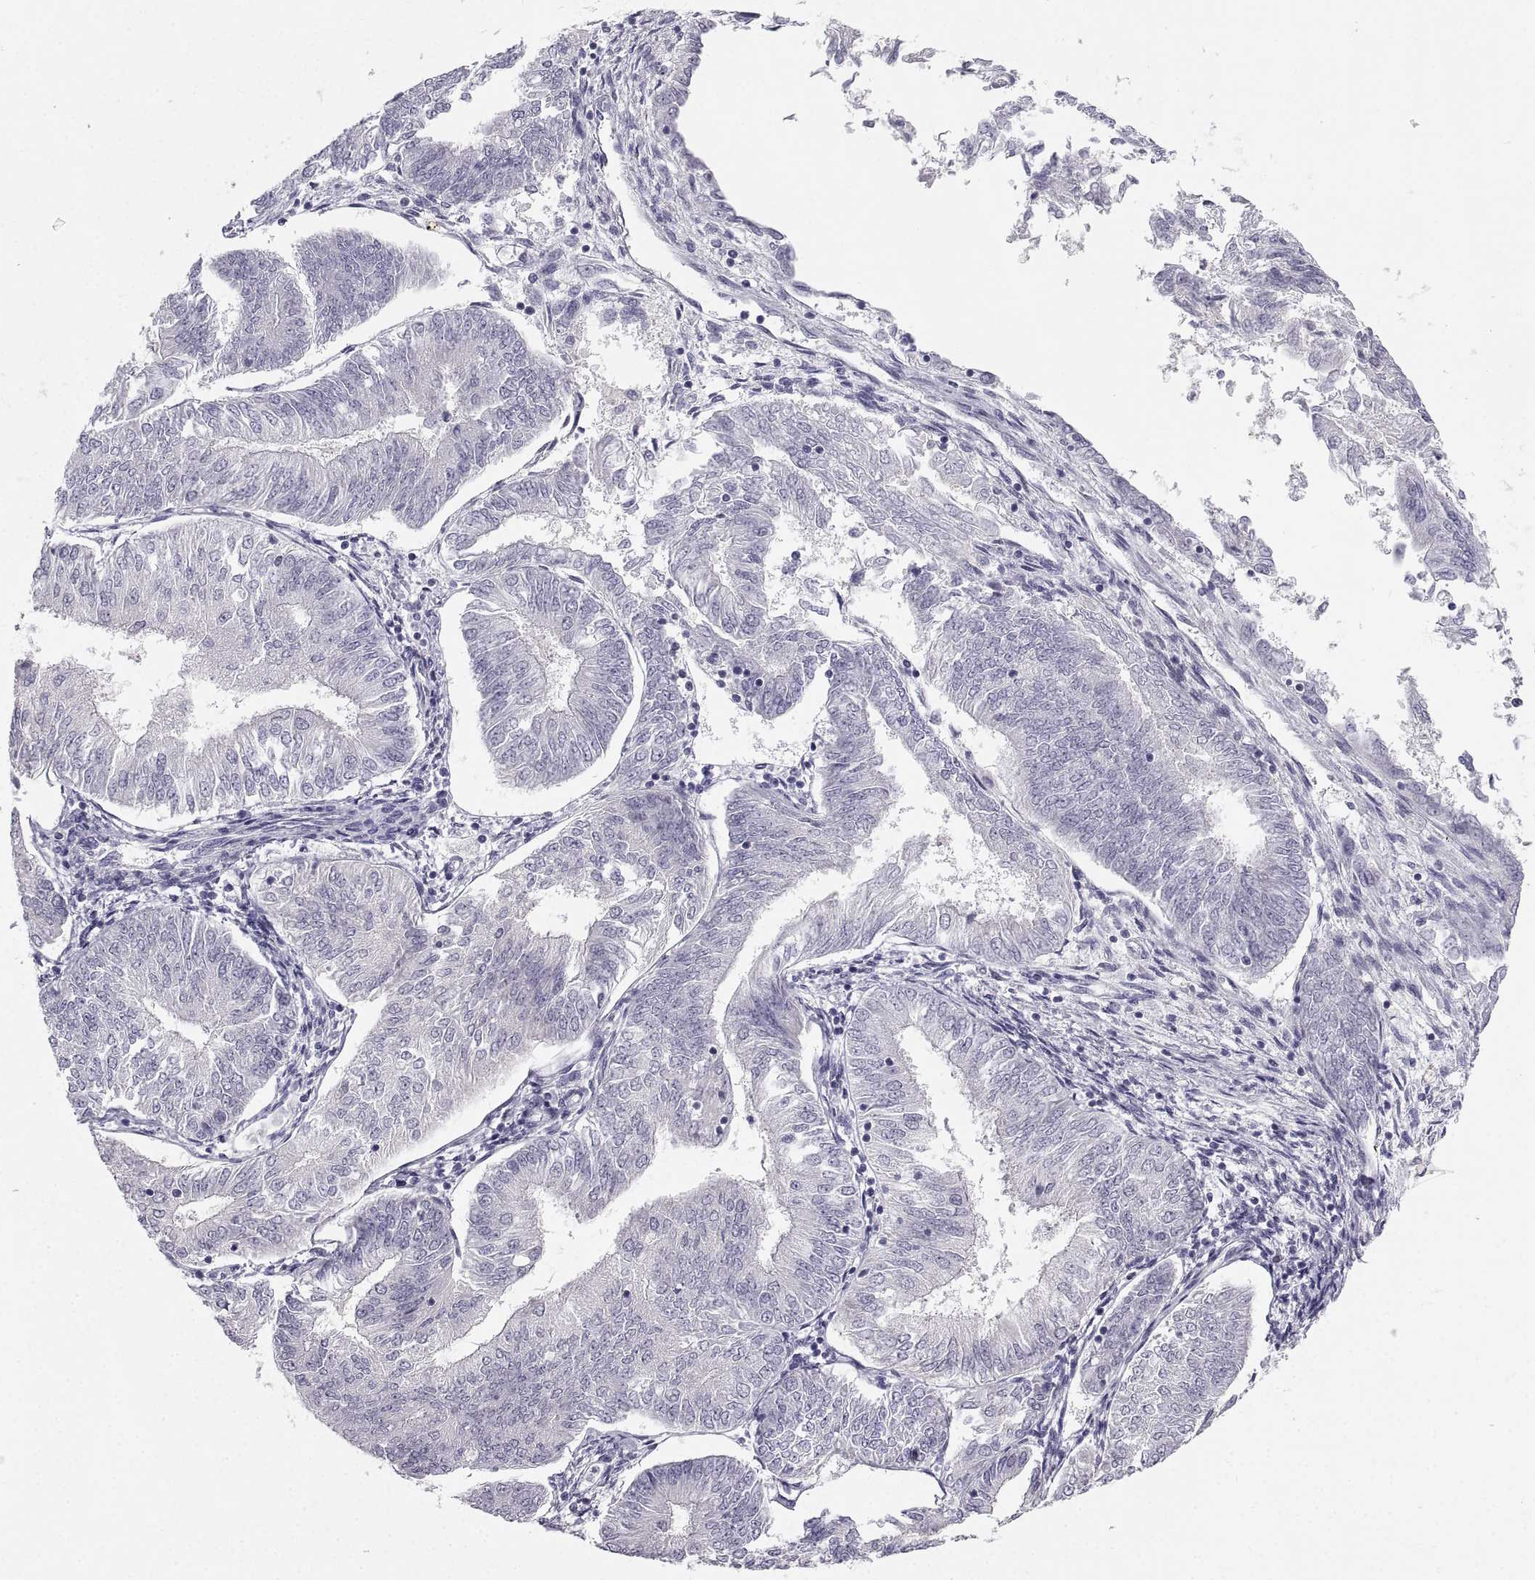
{"staining": {"intensity": "negative", "quantity": "none", "location": "none"}, "tissue": "endometrial cancer", "cell_type": "Tumor cells", "image_type": "cancer", "snomed": [{"axis": "morphology", "description": "Adenocarcinoma, NOS"}, {"axis": "topography", "description": "Endometrium"}], "caption": "Immunohistochemistry of adenocarcinoma (endometrial) shows no expression in tumor cells. (DAB (3,3'-diaminobenzidine) immunohistochemistry (IHC) with hematoxylin counter stain).", "gene": "ZNF185", "patient": {"sex": "female", "age": 58}}